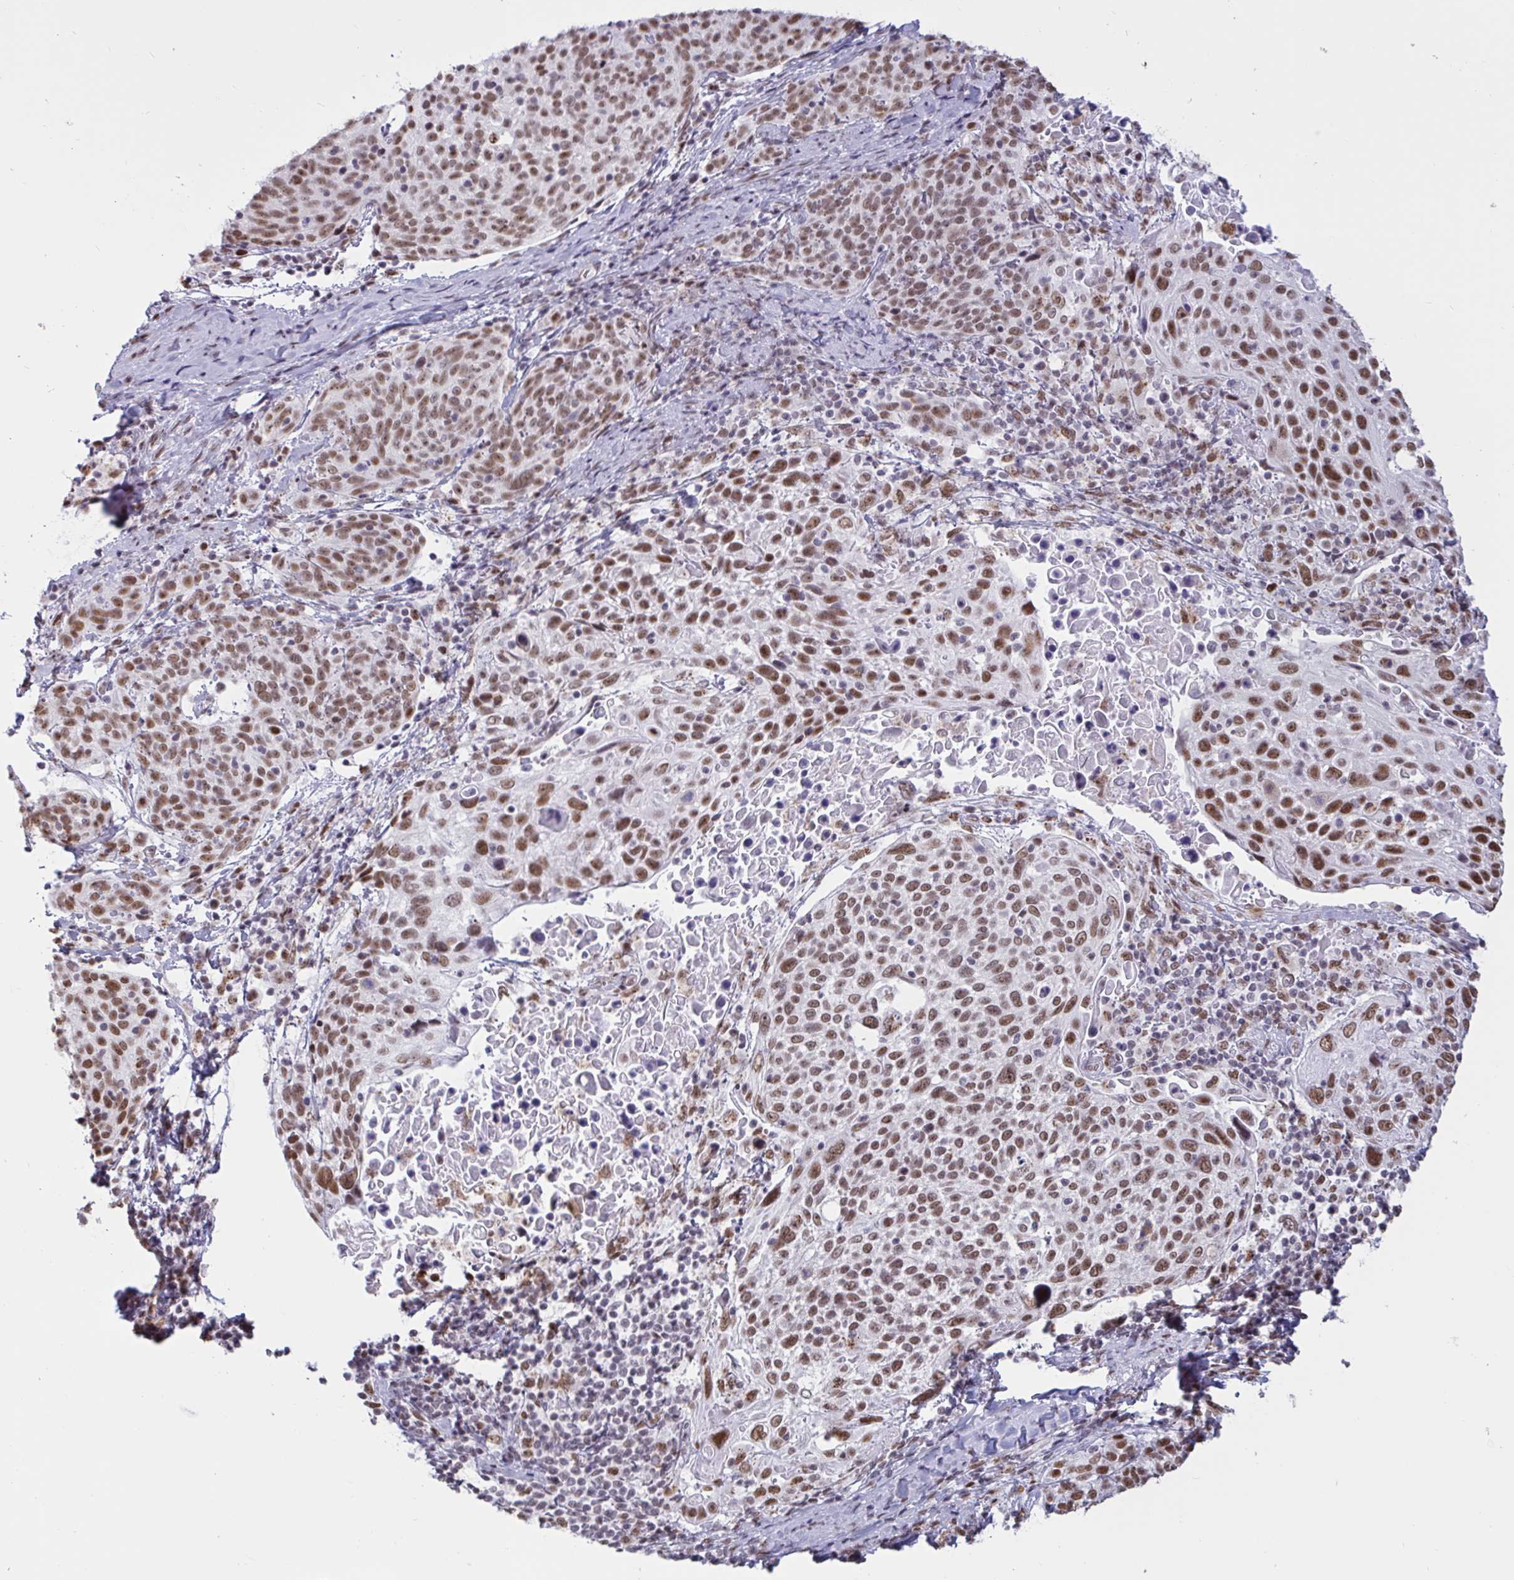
{"staining": {"intensity": "moderate", "quantity": ">75%", "location": "nuclear"}, "tissue": "cervical cancer", "cell_type": "Tumor cells", "image_type": "cancer", "snomed": [{"axis": "morphology", "description": "Squamous cell carcinoma, NOS"}, {"axis": "topography", "description": "Cervix"}], "caption": "This is an image of IHC staining of squamous cell carcinoma (cervical), which shows moderate expression in the nuclear of tumor cells.", "gene": "CBFA2T2", "patient": {"sex": "female", "age": 61}}